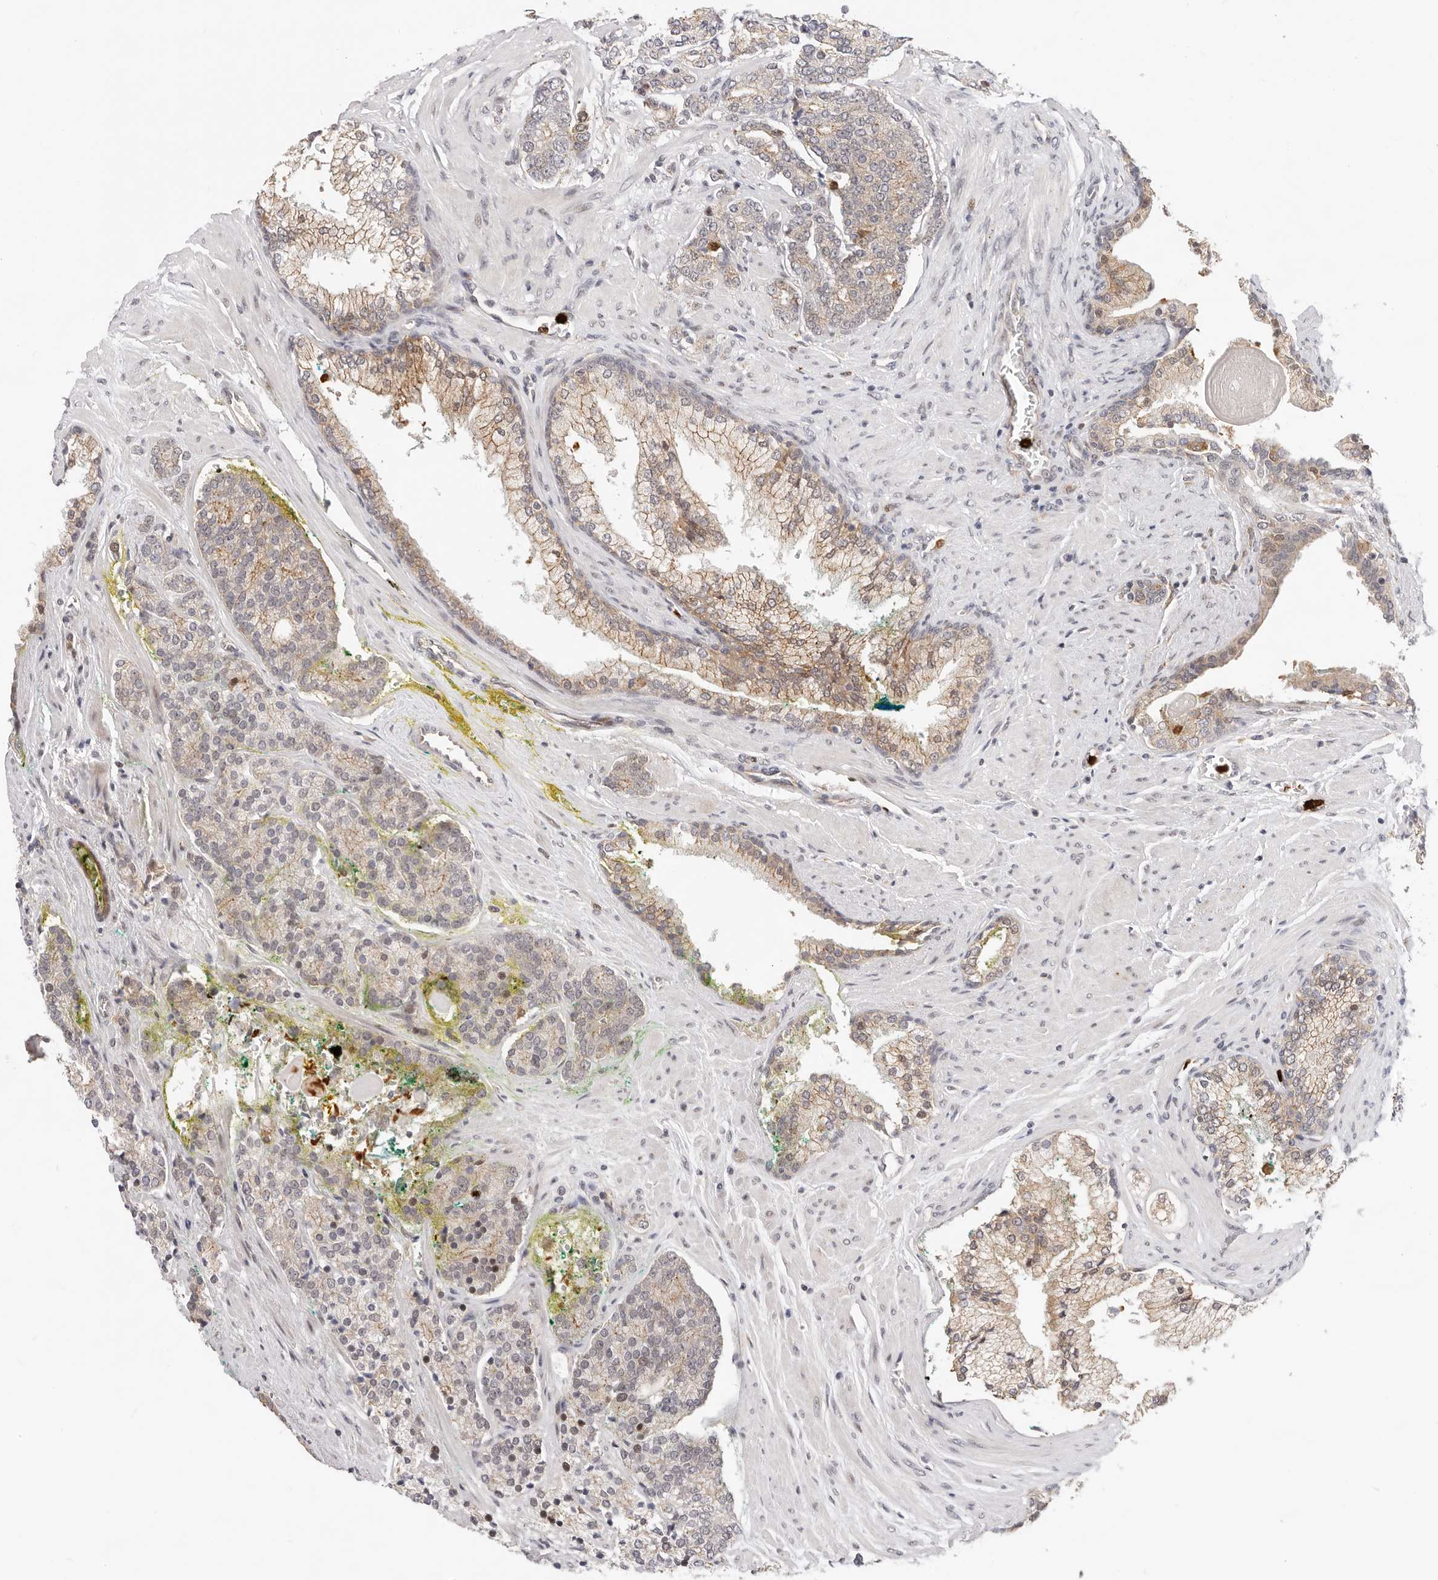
{"staining": {"intensity": "moderate", "quantity": "<25%", "location": "cytoplasmic/membranous"}, "tissue": "prostate cancer", "cell_type": "Tumor cells", "image_type": "cancer", "snomed": [{"axis": "morphology", "description": "Adenocarcinoma, High grade"}, {"axis": "topography", "description": "Prostate"}], "caption": "Immunohistochemistry (IHC) (DAB (3,3'-diaminobenzidine)) staining of human prostate cancer demonstrates moderate cytoplasmic/membranous protein positivity in about <25% of tumor cells.", "gene": "AFDN", "patient": {"sex": "male", "age": 71}}